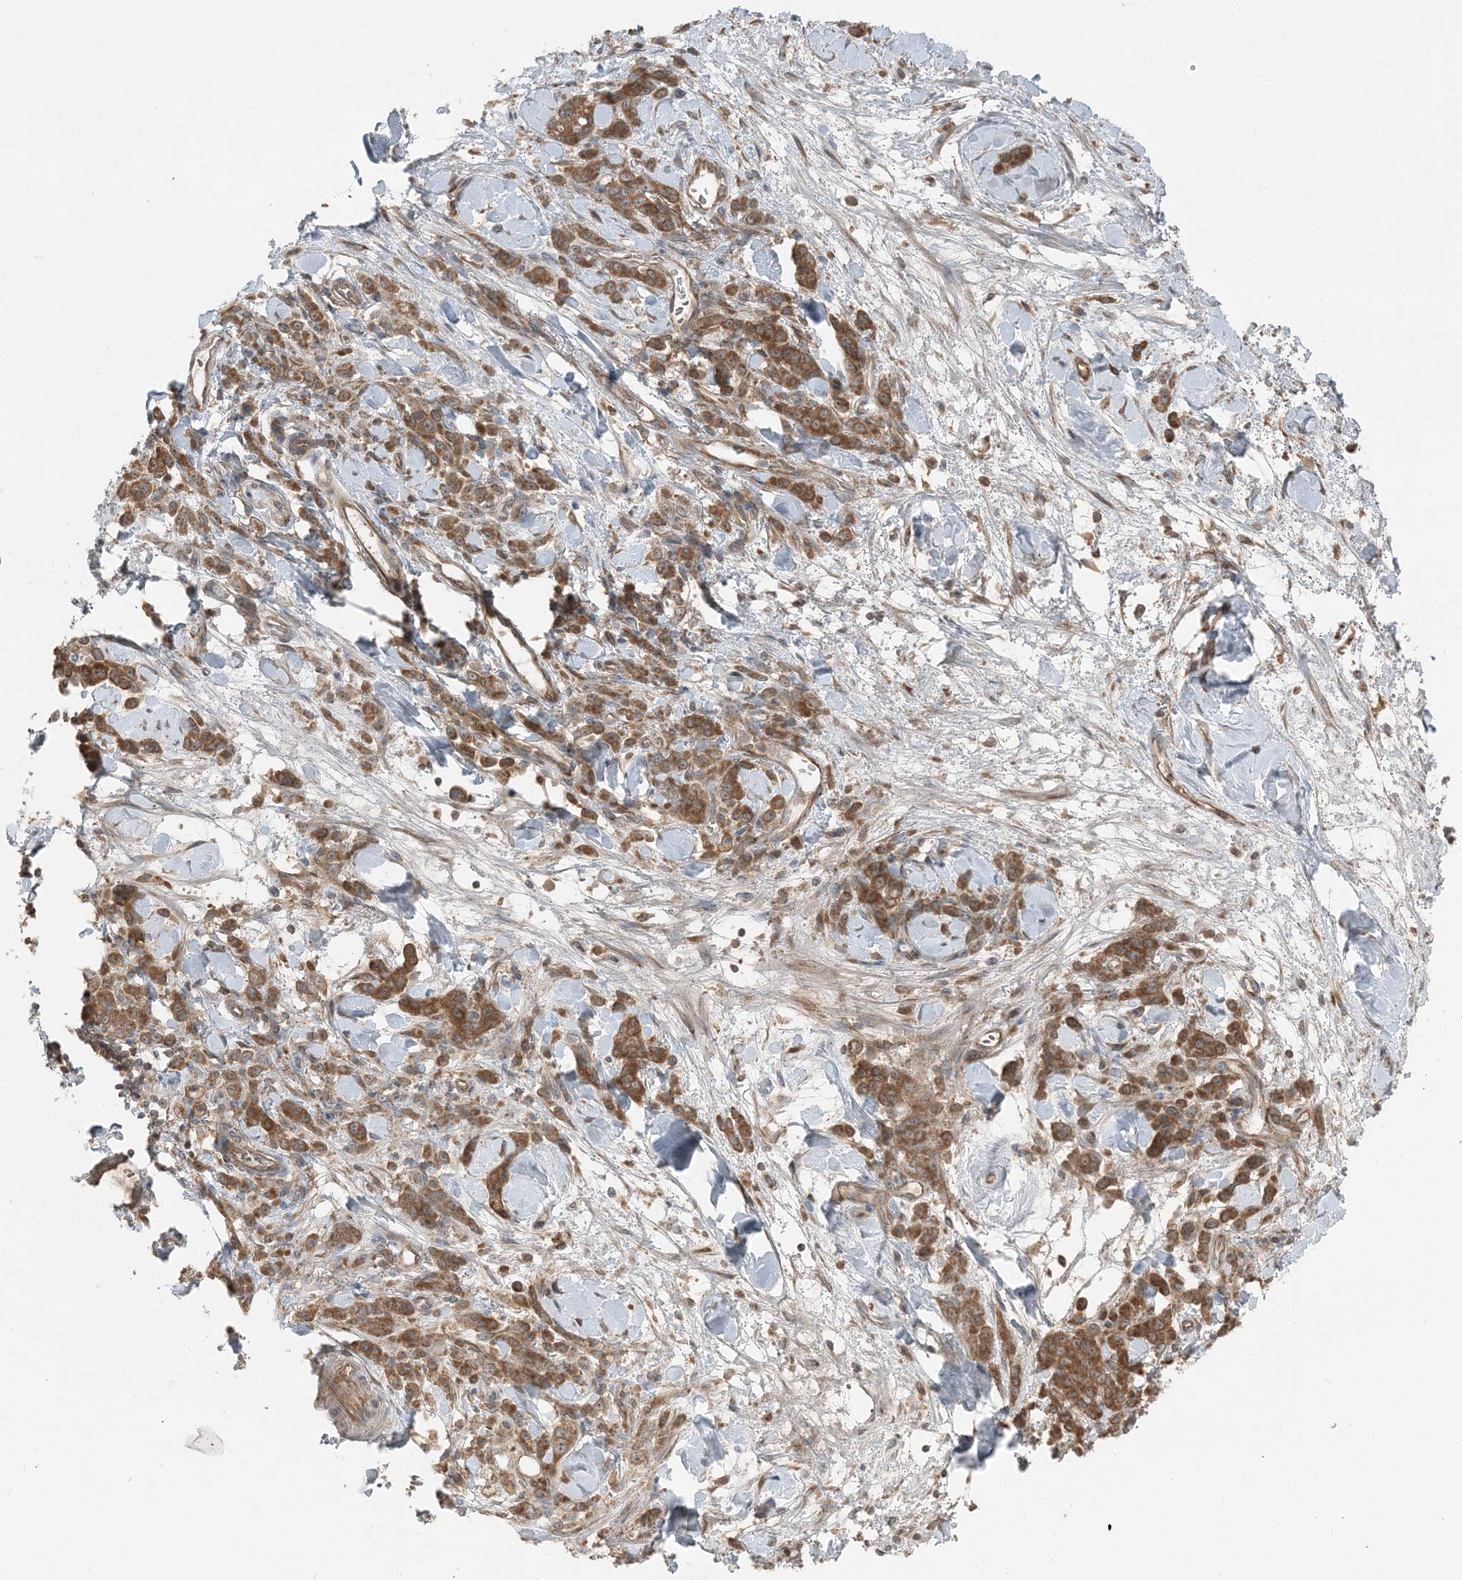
{"staining": {"intensity": "moderate", "quantity": ">75%", "location": "cytoplasmic/membranous"}, "tissue": "stomach cancer", "cell_type": "Tumor cells", "image_type": "cancer", "snomed": [{"axis": "morphology", "description": "Normal tissue, NOS"}, {"axis": "morphology", "description": "Adenocarcinoma, NOS"}, {"axis": "topography", "description": "Stomach"}], "caption": "Stomach cancer (adenocarcinoma) stained with DAB (3,3'-diaminobenzidine) immunohistochemistry (IHC) exhibits medium levels of moderate cytoplasmic/membranous positivity in about >75% of tumor cells. The protein of interest is shown in brown color, while the nuclei are stained blue.", "gene": "RAB3GAP1", "patient": {"sex": "male", "age": 82}}